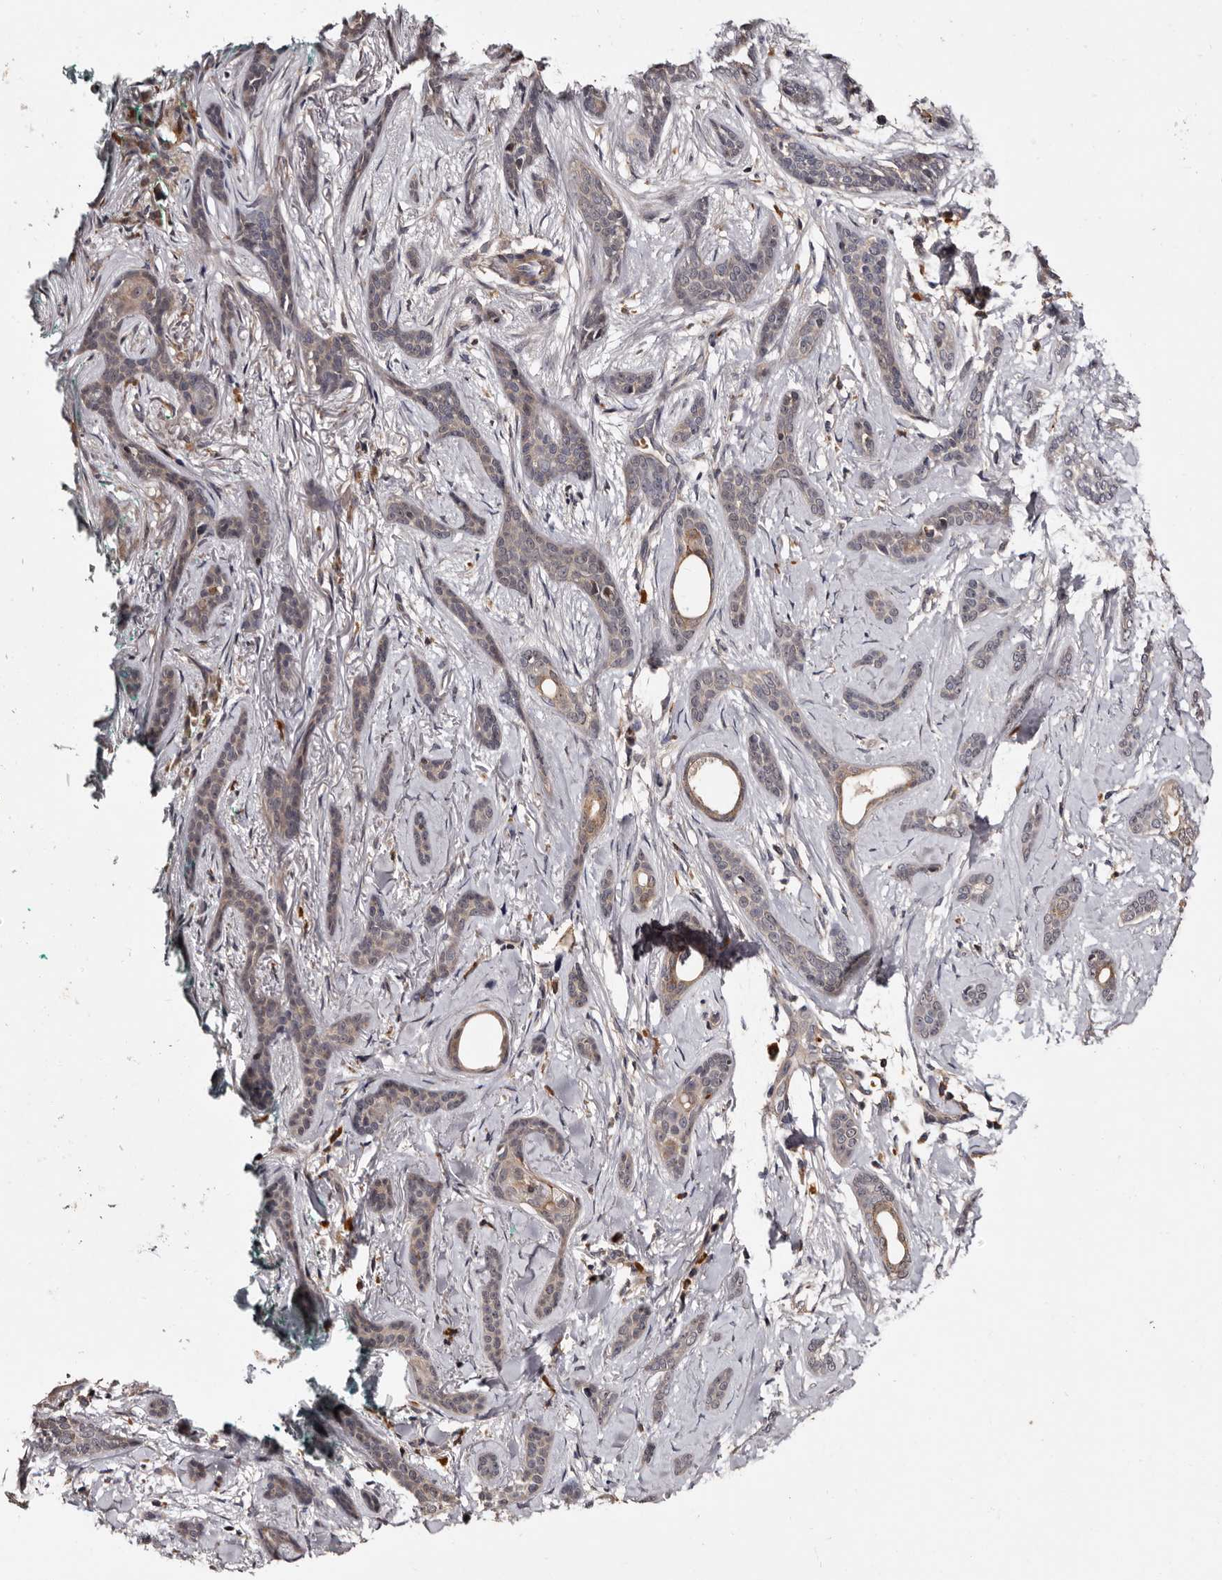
{"staining": {"intensity": "weak", "quantity": "<25%", "location": "cytoplasmic/membranous"}, "tissue": "skin cancer", "cell_type": "Tumor cells", "image_type": "cancer", "snomed": [{"axis": "morphology", "description": "Basal cell carcinoma"}, {"axis": "morphology", "description": "Adnexal tumor, benign"}, {"axis": "topography", "description": "Skin"}], "caption": "Tumor cells are negative for brown protein staining in skin cancer.", "gene": "DNPH1", "patient": {"sex": "female", "age": 42}}